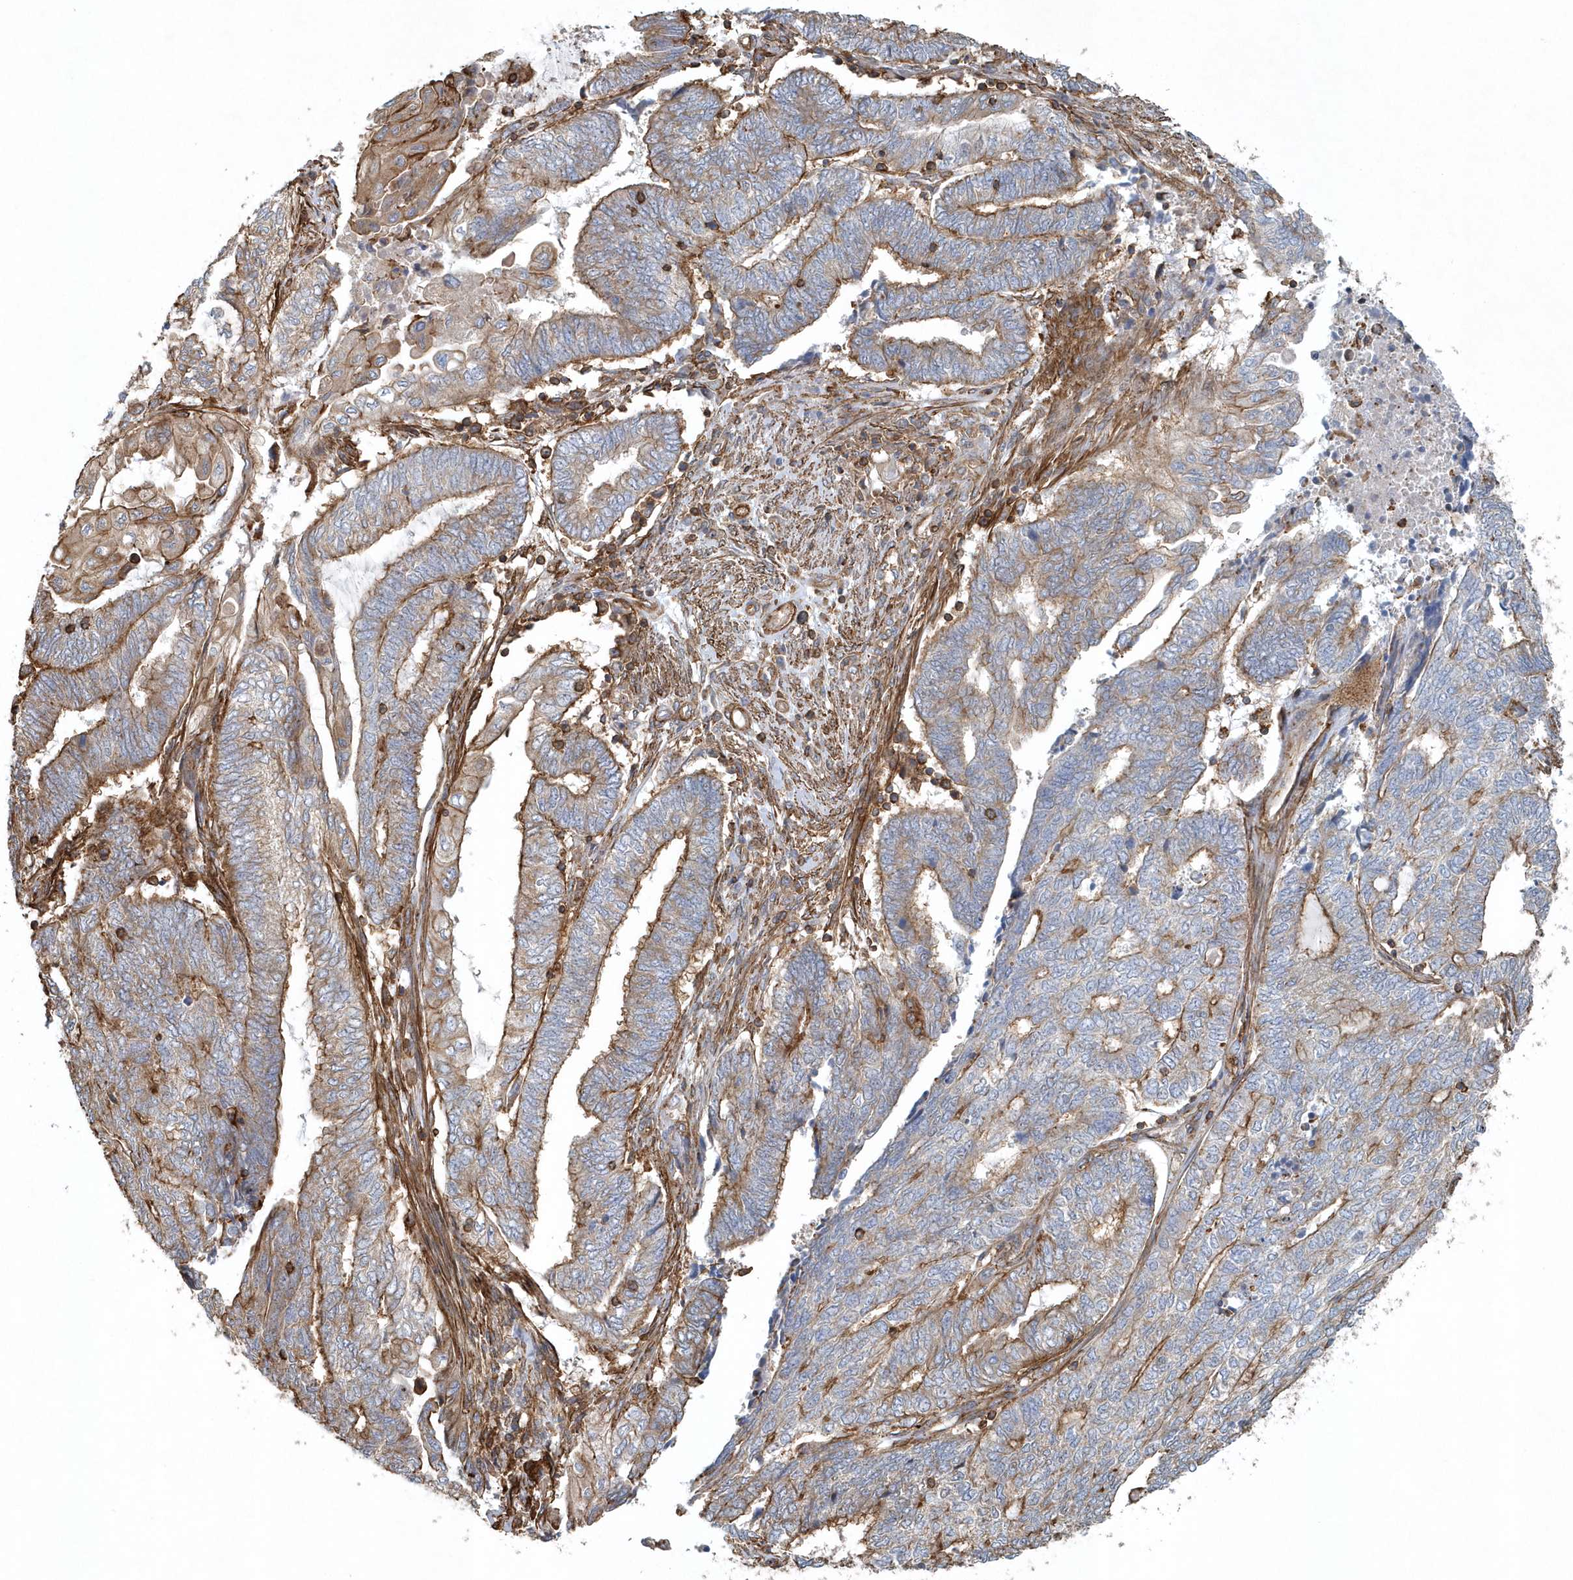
{"staining": {"intensity": "moderate", "quantity": ">75%", "location": "cytoplasmic/membranous"}, "tissue": "endometrial cancer", "cell_type": "Tumor cells", "image_type": "cancer", "snomed": [{"axis": "morphology", "description": "Adenocarcinoma, NOS"}, {"axis": "topography", "description": "Uterus"}, {"axis": "topography", "description": "Endometrium"}], "caption": "Immunohistochemistry (IHC) of human endometrial cancer (adenocarcinoma) displays medium levels of moderate cytoplasmic/membranous positivity in approximately >75% of tumor cells.", "gene": "MMUT", "patient": {"sex": "female", "age": 70}}